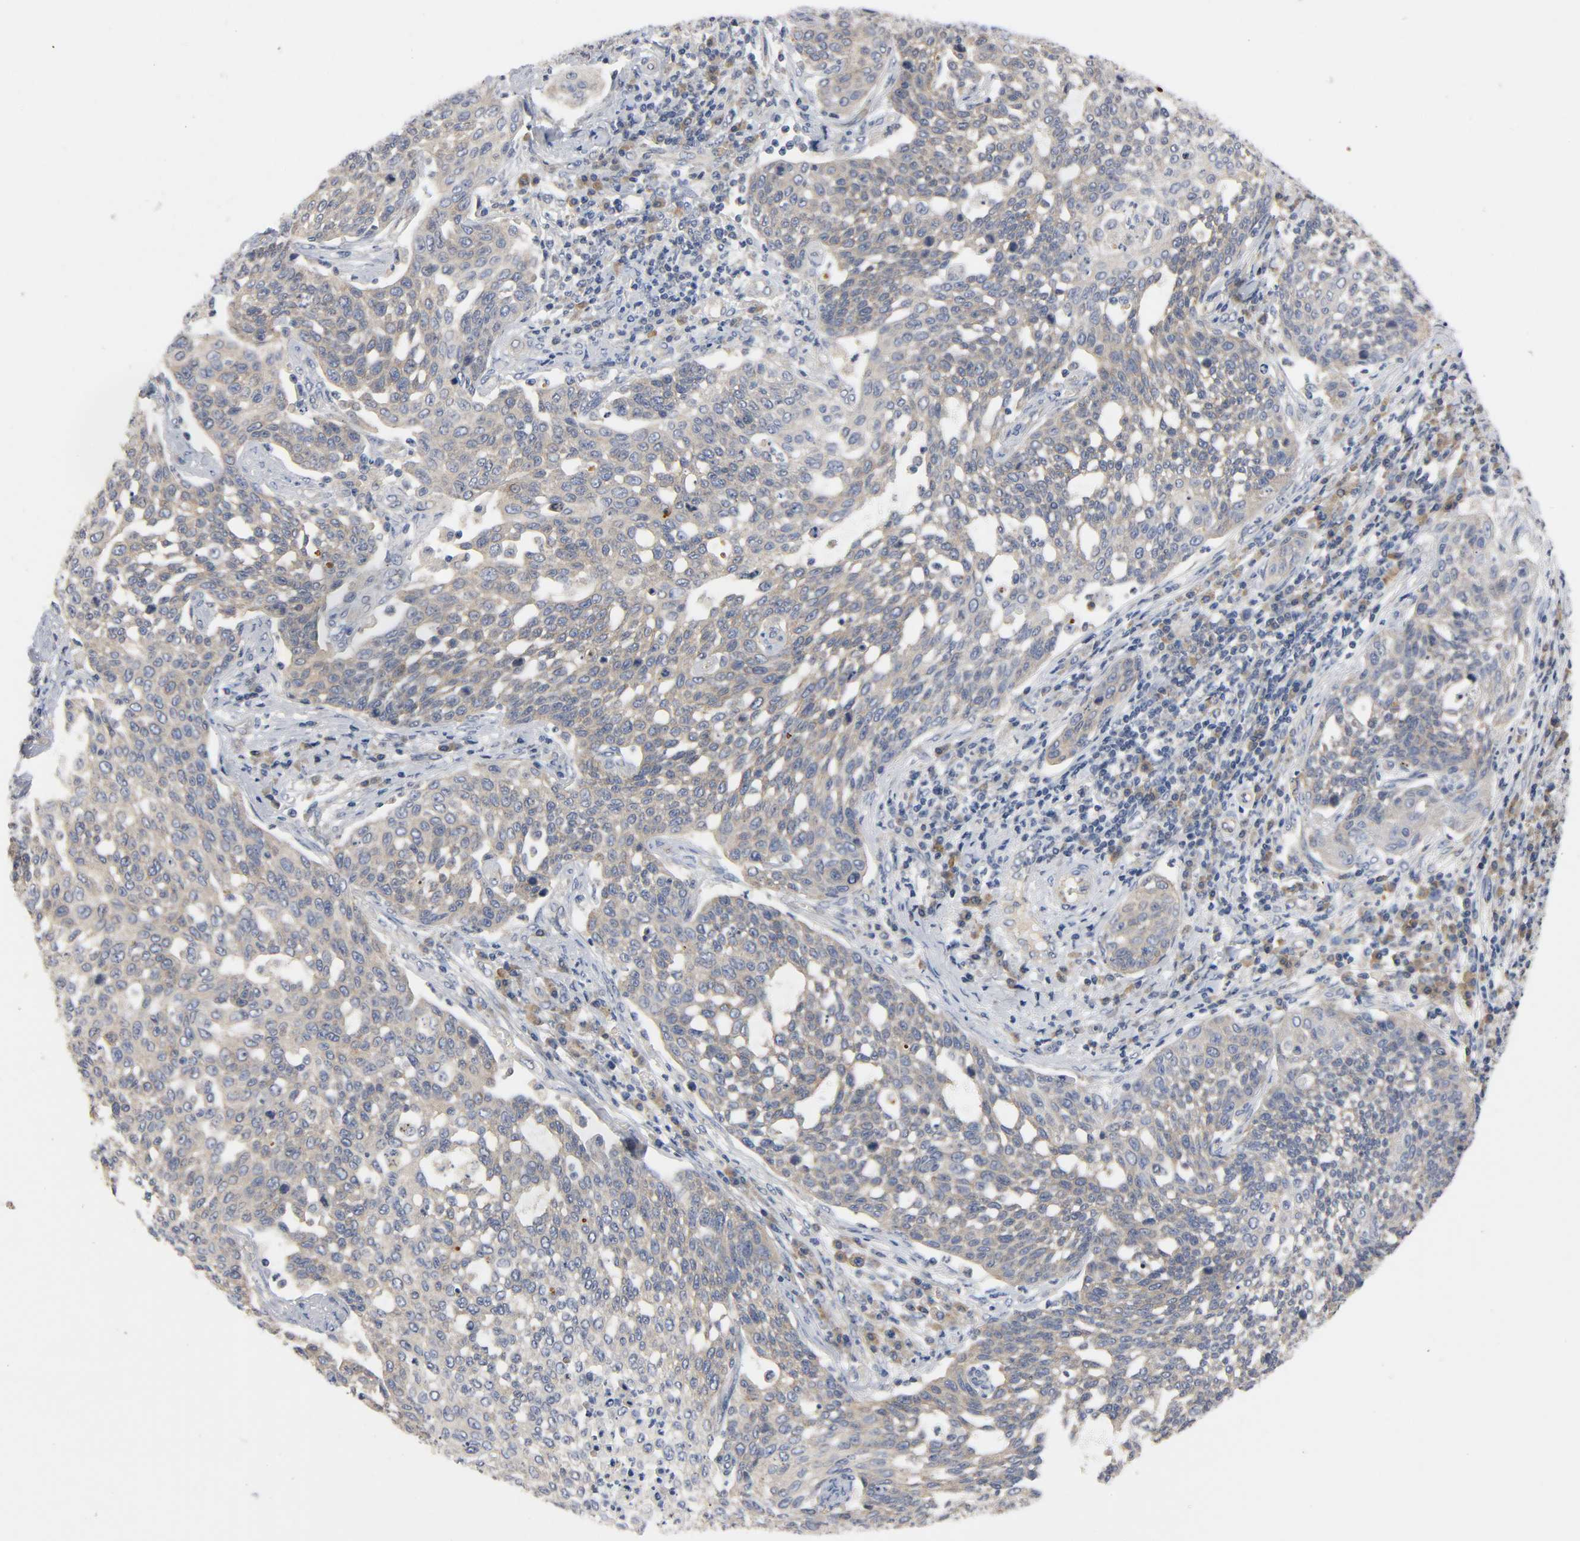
{"staining": {"intensity": "weak", "quantity": ">75%", "location": "cytoplasmic/membranous"}, "tissue": "cervical cancer", "cell_type": "Tumor cells", "image_type": "cancer", "snomed": [{"axis": "morphology", "description": "Squamous cell carcinoma, NOS"}, {"axis": "topography", "description": "Cervix"}], "caption": "High-power microscopy captured an immunohistochemistry image of cervical squamous cell carcinoma, revealing weak cytoplasmic/membranous expression in about >75% of tumor cells.", "gene": "HDAC6", "patient": {"sex": "female", "age": 34}}